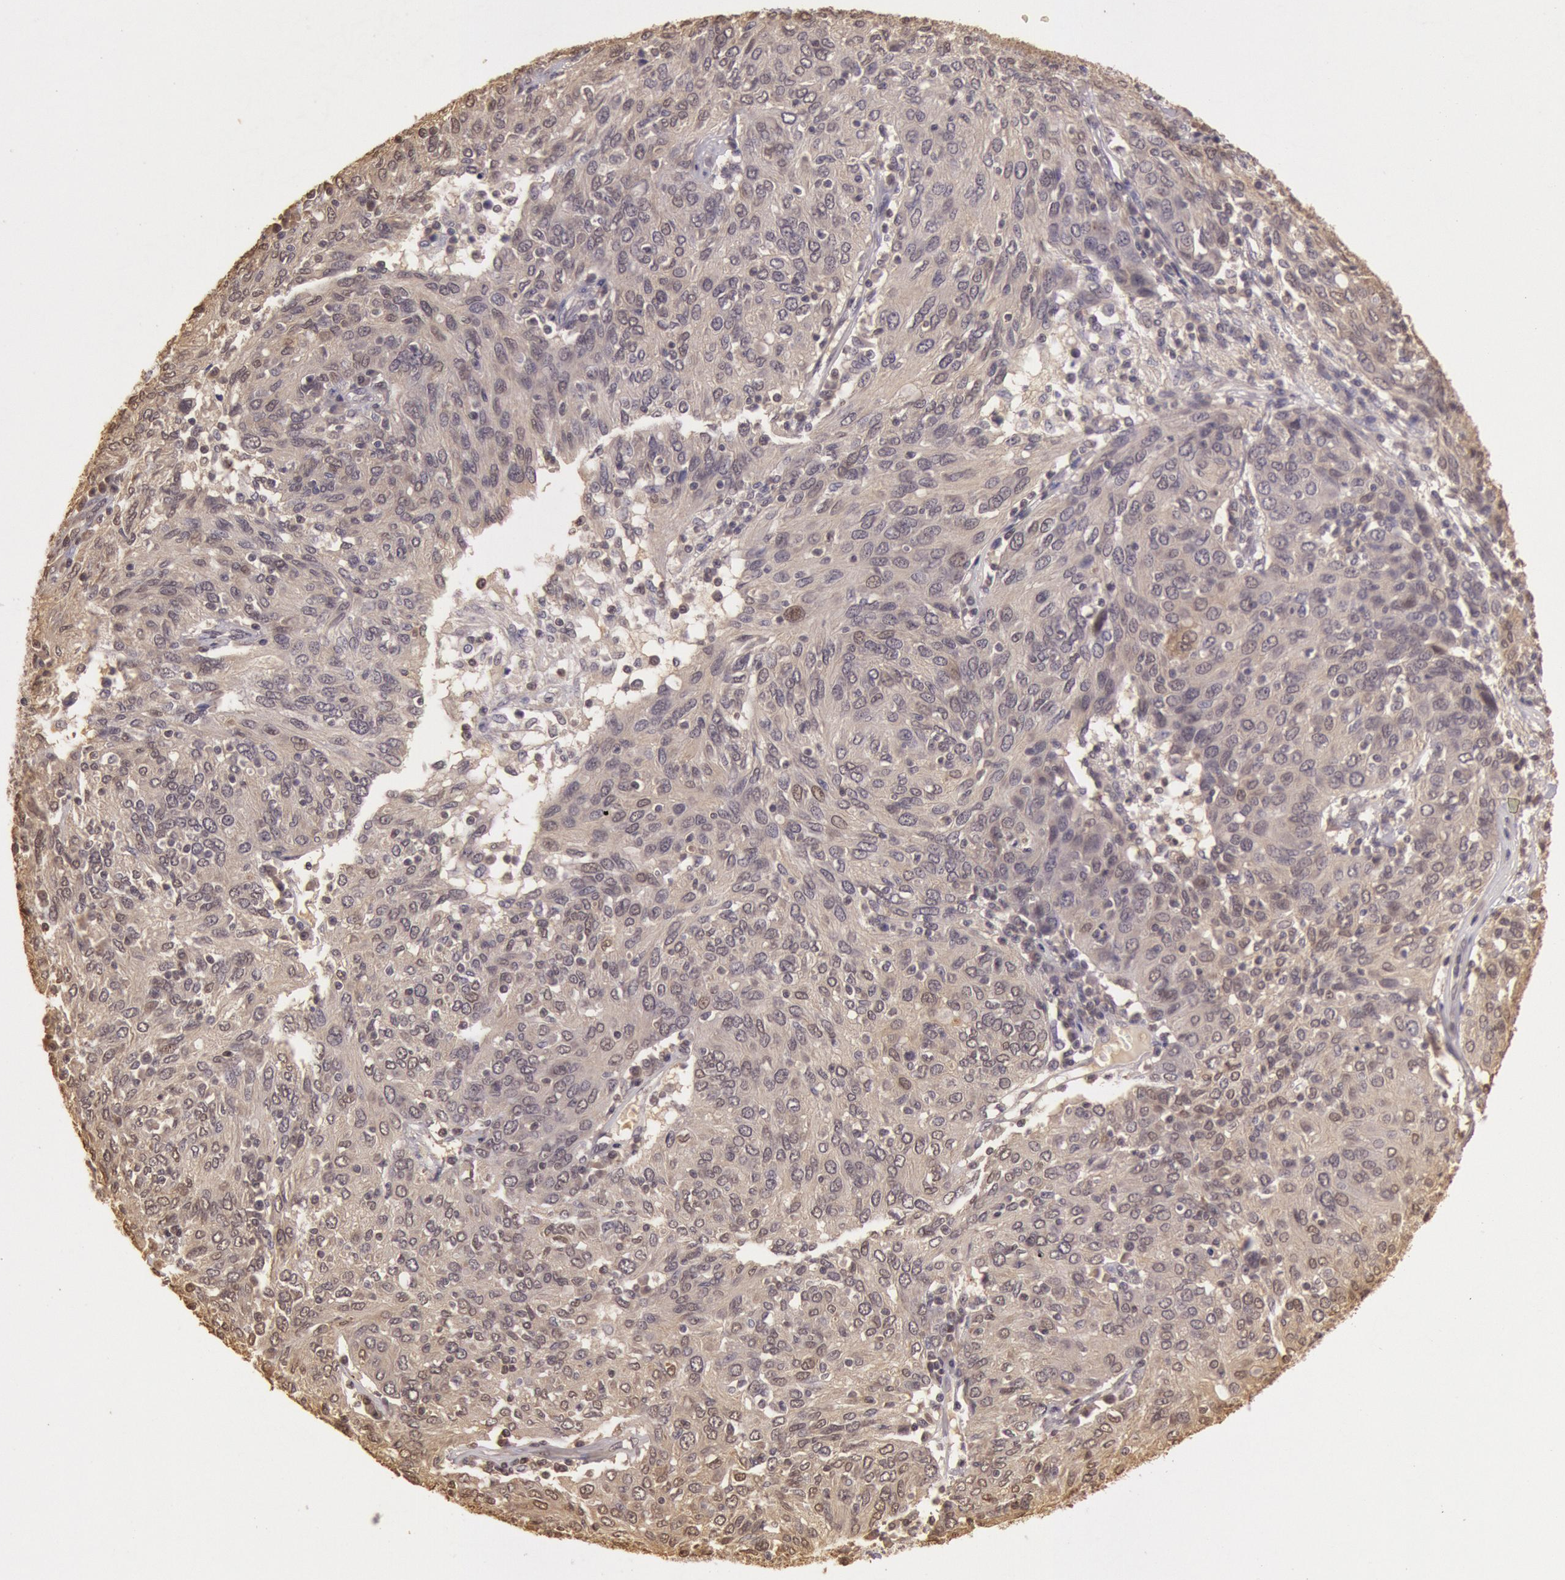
{"staining": {"intensity": "weak", "quantity": "25%-75%", "location": "cytoplasmic/membranous,nuclear"}, "tissue": "ovarian cancer", "cell_type": "Tumor cells", "image_type": "cancer", "snomed": [{"axis": "morphology", "description": "Carcinoma, endometroid"}, {"axis": "topography", "description": "Ovary"}], "caption": "Ovarian endometroid carcinoma stained with a protein marker demonstrates weak staining in tumor cells.", "gene": "SOD1", "patient": {"sex": "female", "age": 50}}